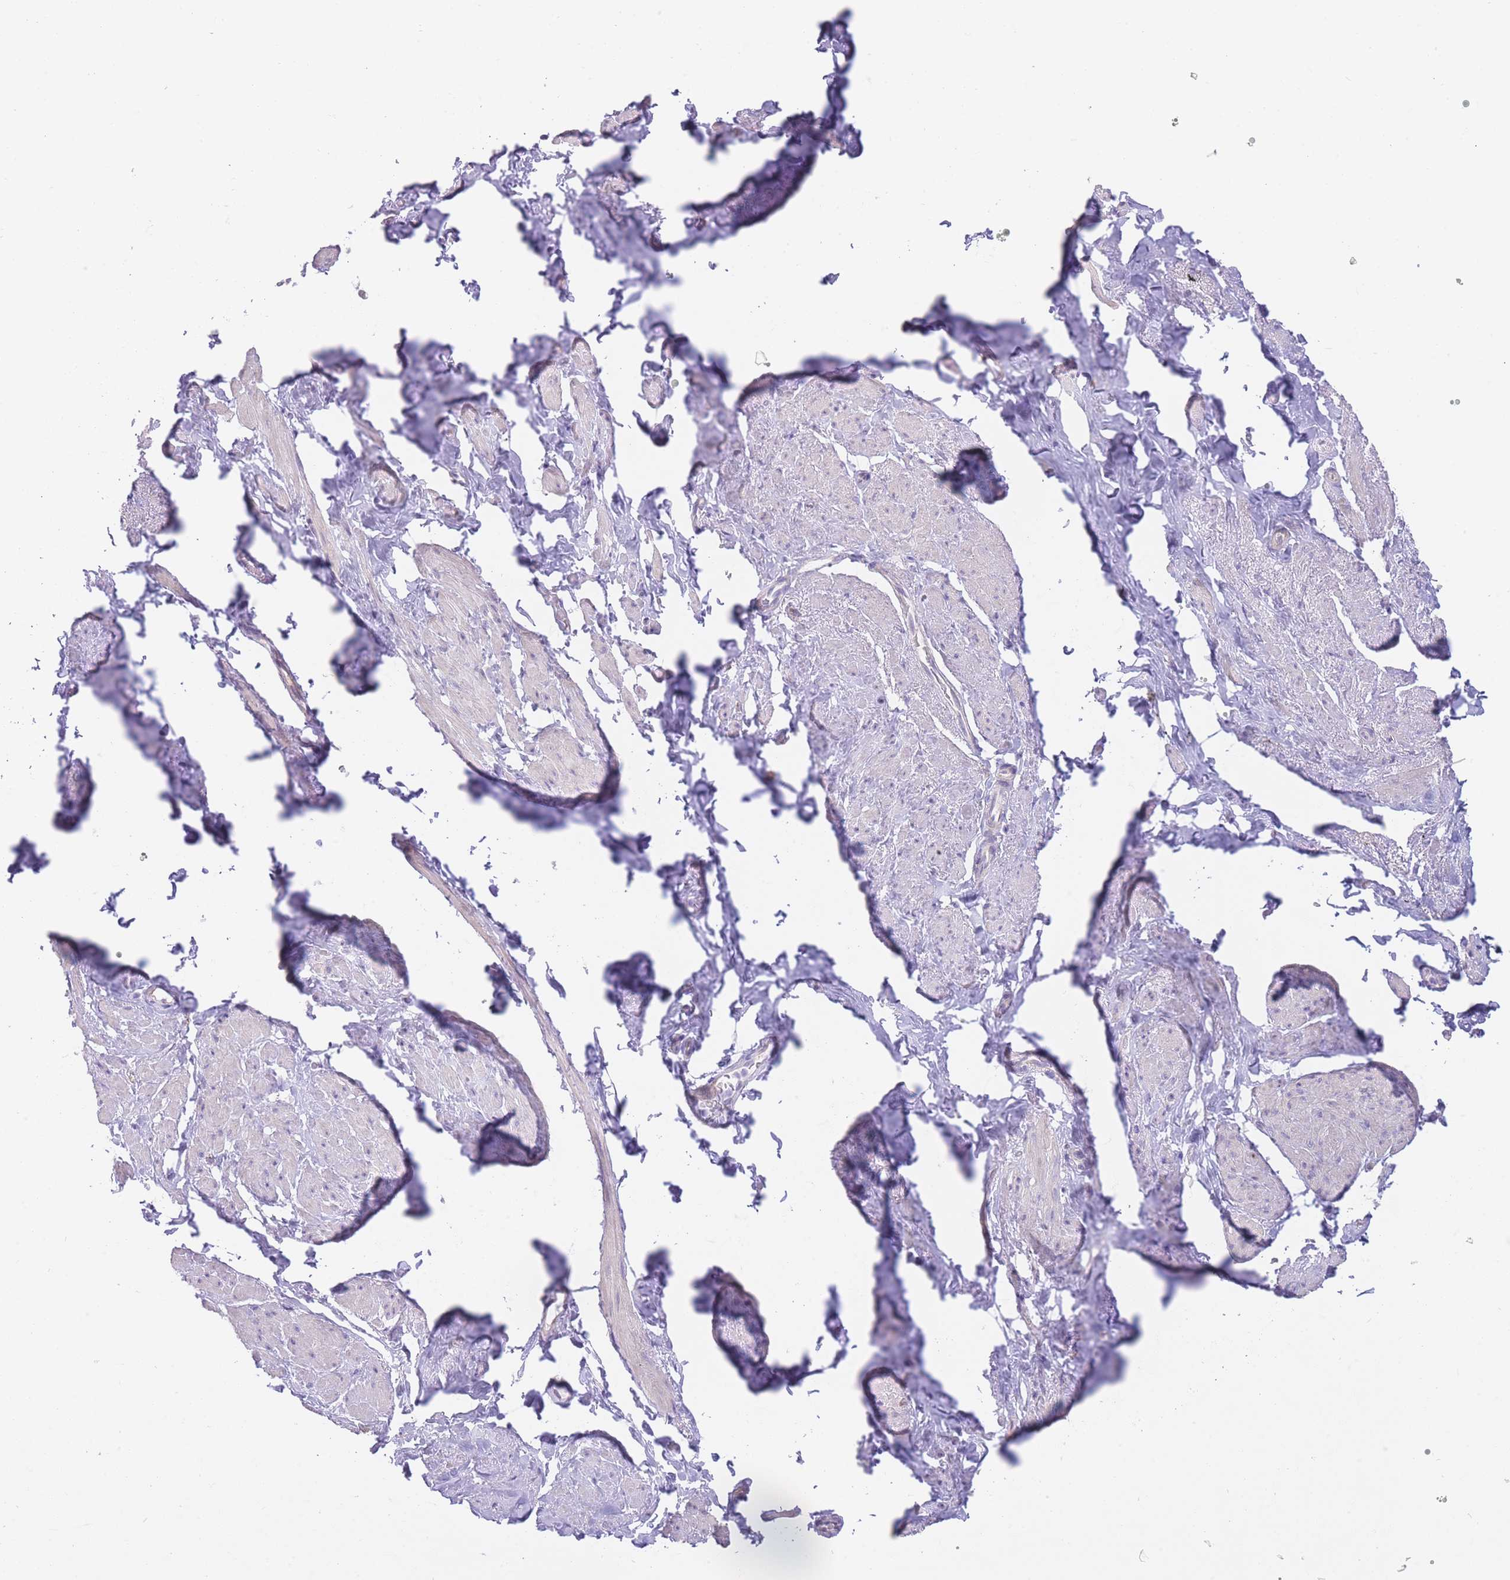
{"staining": {"intensity": "negative", "quantity": "none", "location": "none"}, "tissue": "smooth muscle", "cell_type": "Smooth muscle cells", "image_type": "normal", "snomed": [{"axis": "morphology", "description": "Normal tissue, NOS"}, {"axis": "topography", "description": "Smooth muscle"}, {"axis": "topography", "description": "Peripheral nerve tissue"}], "caption": "DAB immunohistochemical staining of normal smooth muscle exhibits no significant positivity in smooth muscle cells. (Brightfield microscopy of DAB immunohistochemistry at high magnification).", "gene": "IMPG1", "patient": {"sex": "male", "age": 69}}